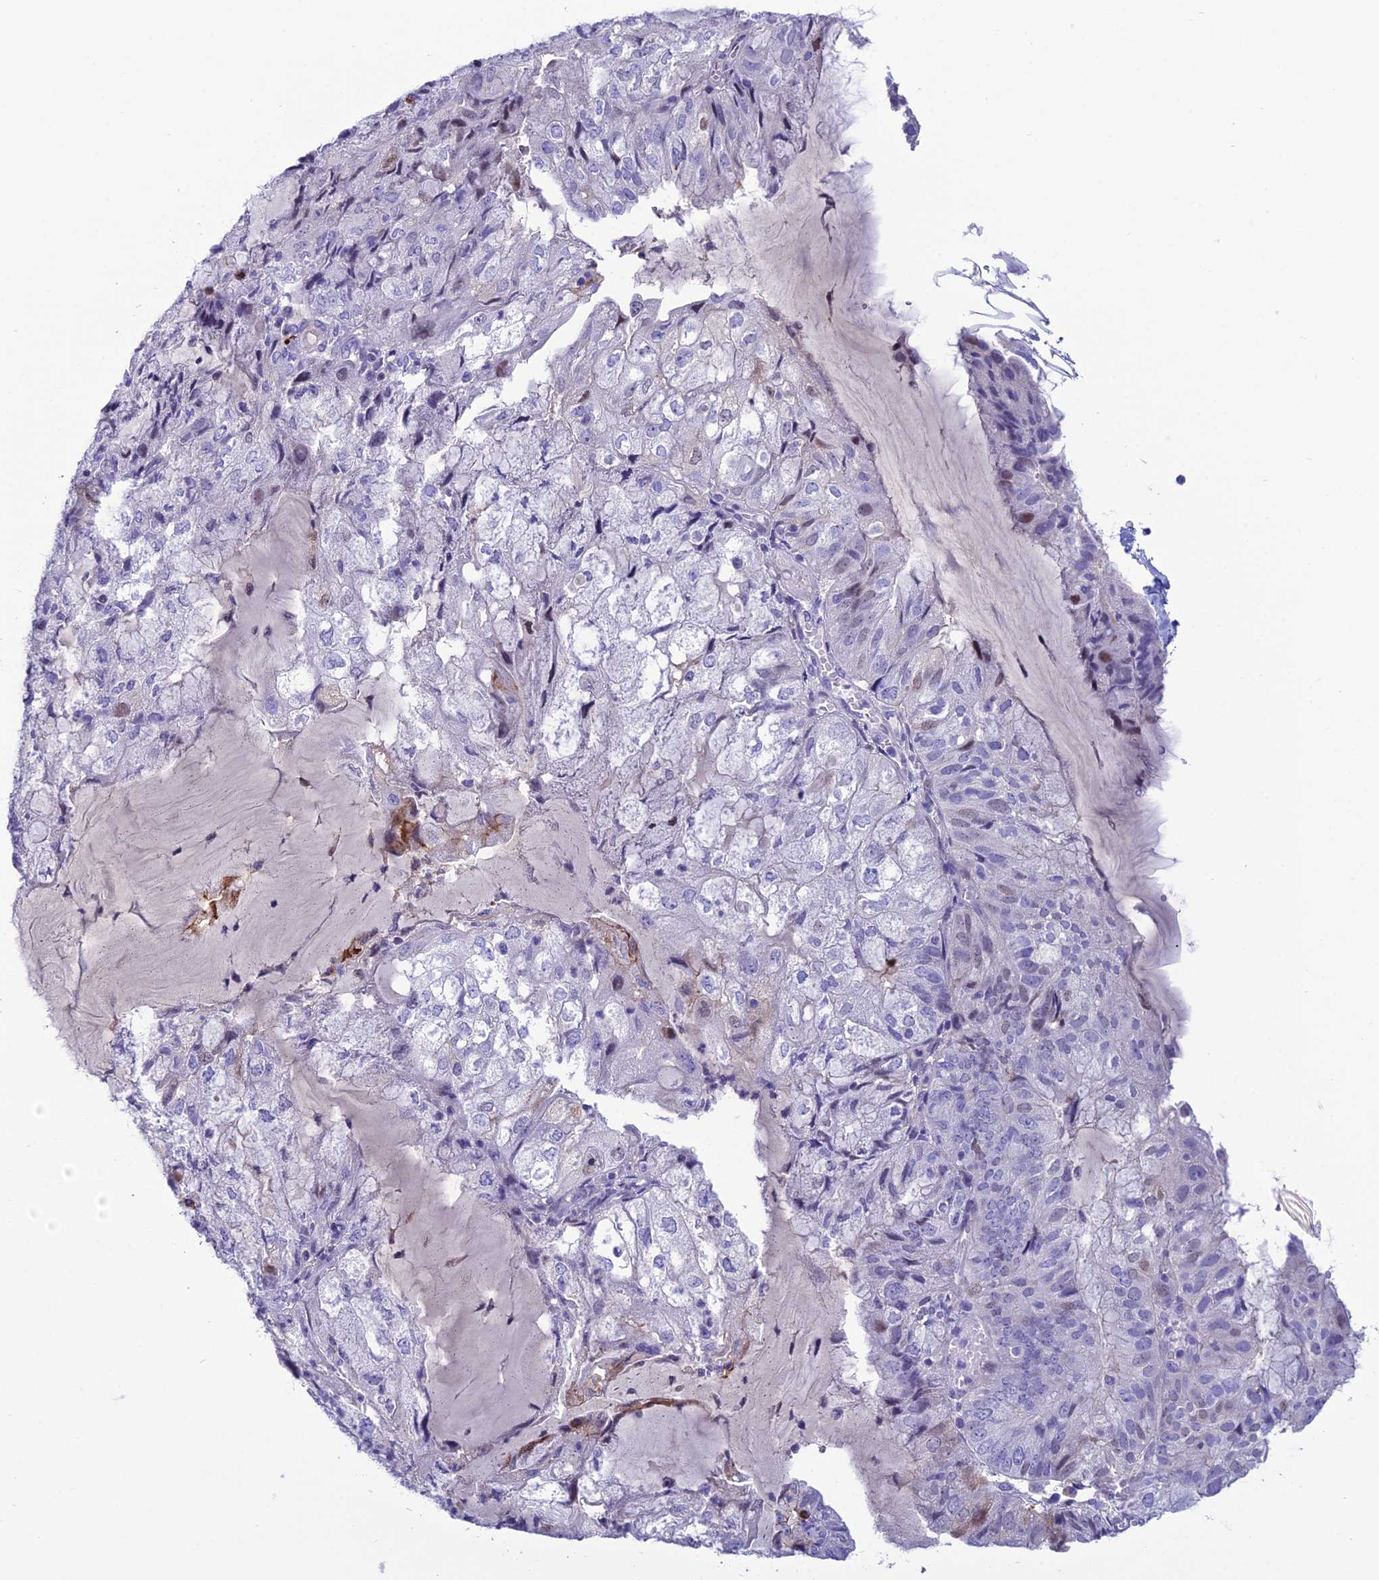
{"staining": {"intensity": "negative", "quantity": "none", "location": "none"}, "tissue": "endometrial cancer", "cell_type": "Tumor cells", "image_type": "cancer", "snomed": [{"axis": "morphology", "description": "Adenocarcinoma, NOS"}, {"axis": "topography", "description": "Endometrium"}], "caption": "This is an immunohistochemistry photomicrograph of human endometrial cancer (adenocarcinoma). There is no positivity in tumor cells.", "gene": "CRB2", "patient": {"sex": "female", "age": 81}}